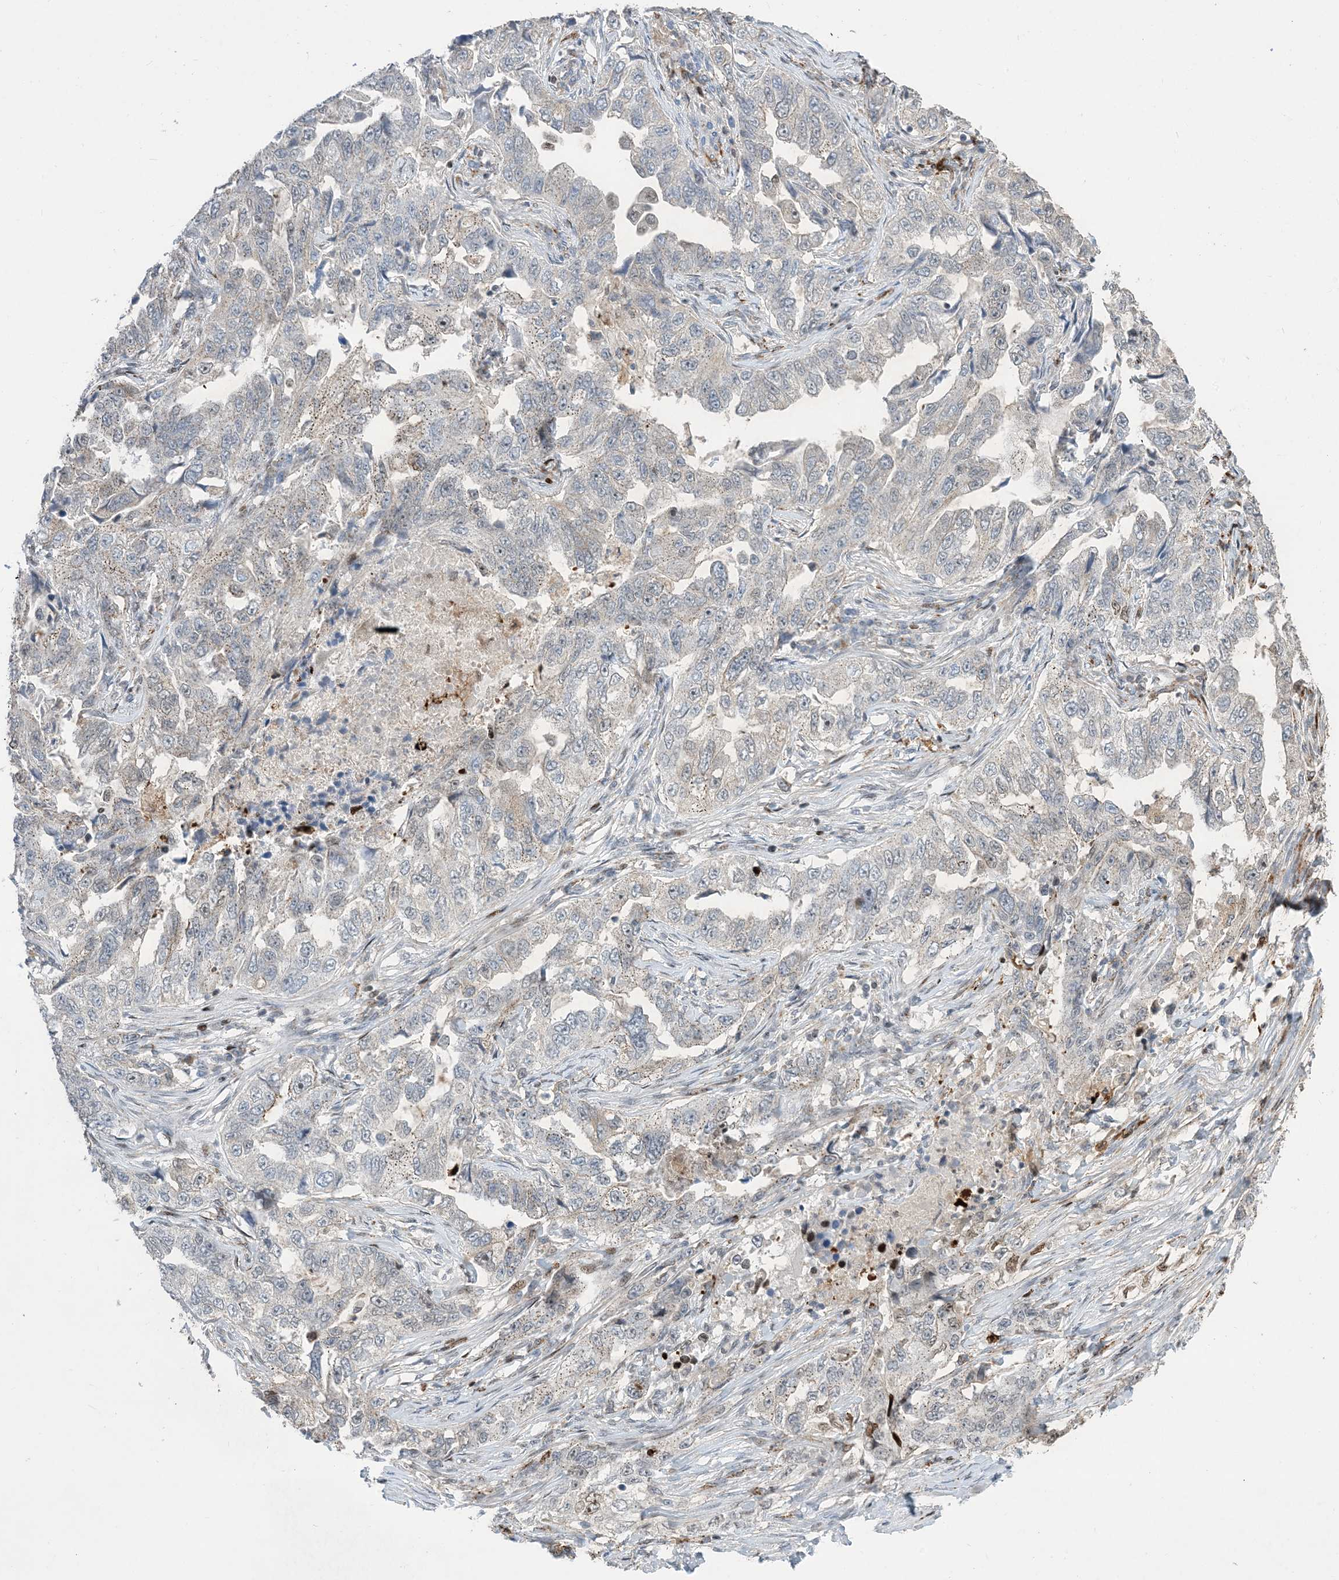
{"staining": {"intensity": "negative", "quantity": "none", "location": "none"}, "tissue": "lung cancer", "cell_type": "Tumor cells", "image_type": "cancer", "snomed": [{"axis": "morphology", "description": "Adenocarcinoma, NOS"}, {"axis": "topography", "description": "Lung"}], "caption": "Immunohistochemistry (IHC) of human lung cancer exhibits no staining in tumor cells.", "gene": "SLC25A53", "patient": {"sex": "female", "age": 51}}